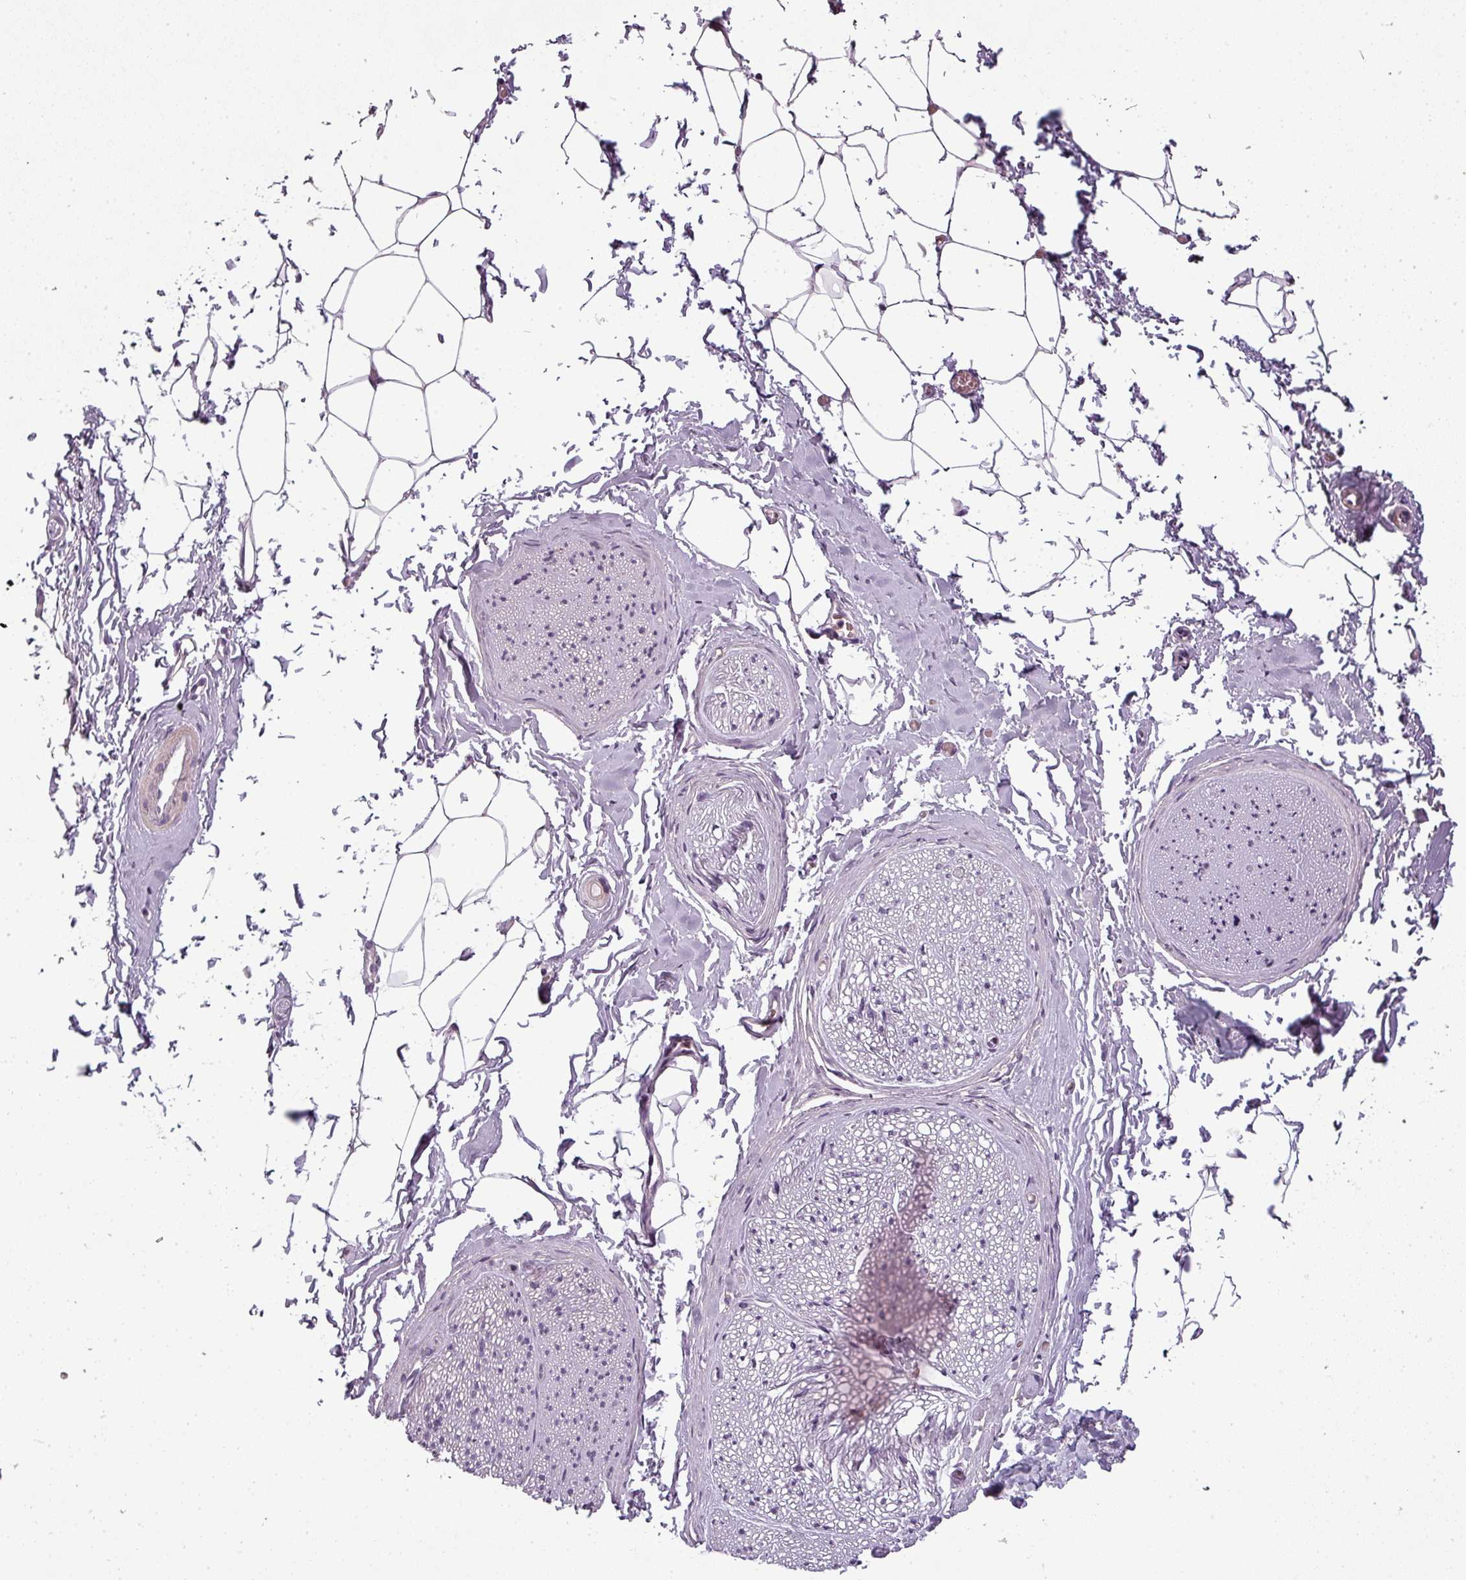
{"staining": {"intensity": "negative", "quantity": "none", "location": "none"}, "tissue": "adipose tissue", "cell_type": "Adipocytes", "image_type": "normal", "snomed": [{"axis": "morphology", "description": "Normal tissue, NOS"}, {"axis": "morphology", "description": "Adenocarcinoma, High grade"}, {"axis": "topography", "description": "Prostate"}, {"axis": "topography", "description": "Peripheral nerve tissue"}], "caption": "IHC histopathology image of unremarkable human adipose tissue stained for a protein (brown), which reveals no expression in adipocytes.", "gene": "SLC16A9", "patient": {"sex": "male", "age": 68}}